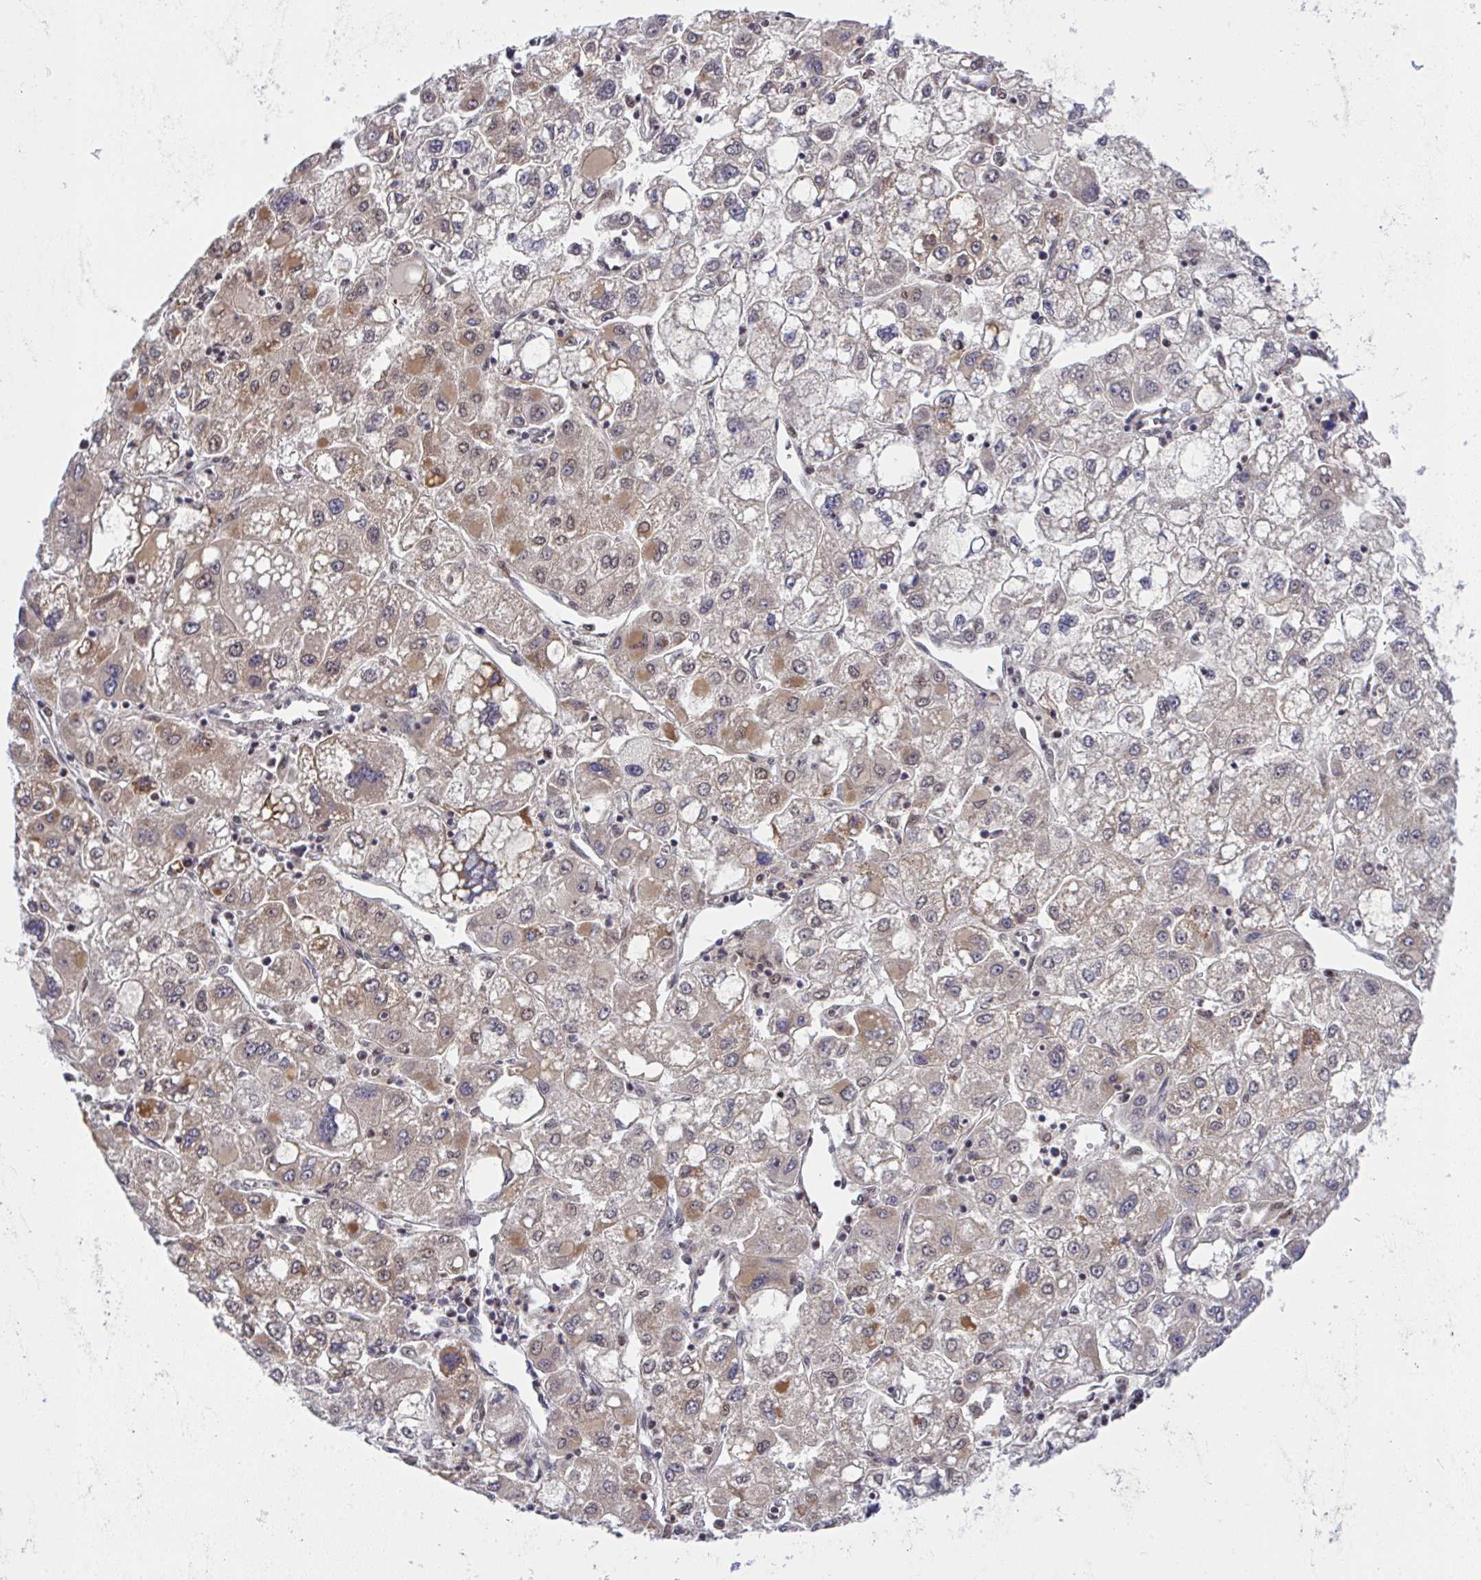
{"staining": {"intensity": "moderate", "quantity": "25%-75%", "location": "cytoplasmic/membranous"}, "tissue": "liver cancer", "cell_type": "Tumor cells", "image_type": "cancer", "snomed": [{"axis": "morphology", "description": "Carcinoma, Hepatocellular, NOS"}, {"axis": "topography", "description": "Liver"}], "caption": "Hepatocellular carcinoma (liver) was stained to show a protein in brown. There is medium levels of moderate cytoplasmic/membranous expression in approximately 25%-75% of tumor cells.", "gene": "C9orf64", "patient": {"sex": "male", "age": 40}}